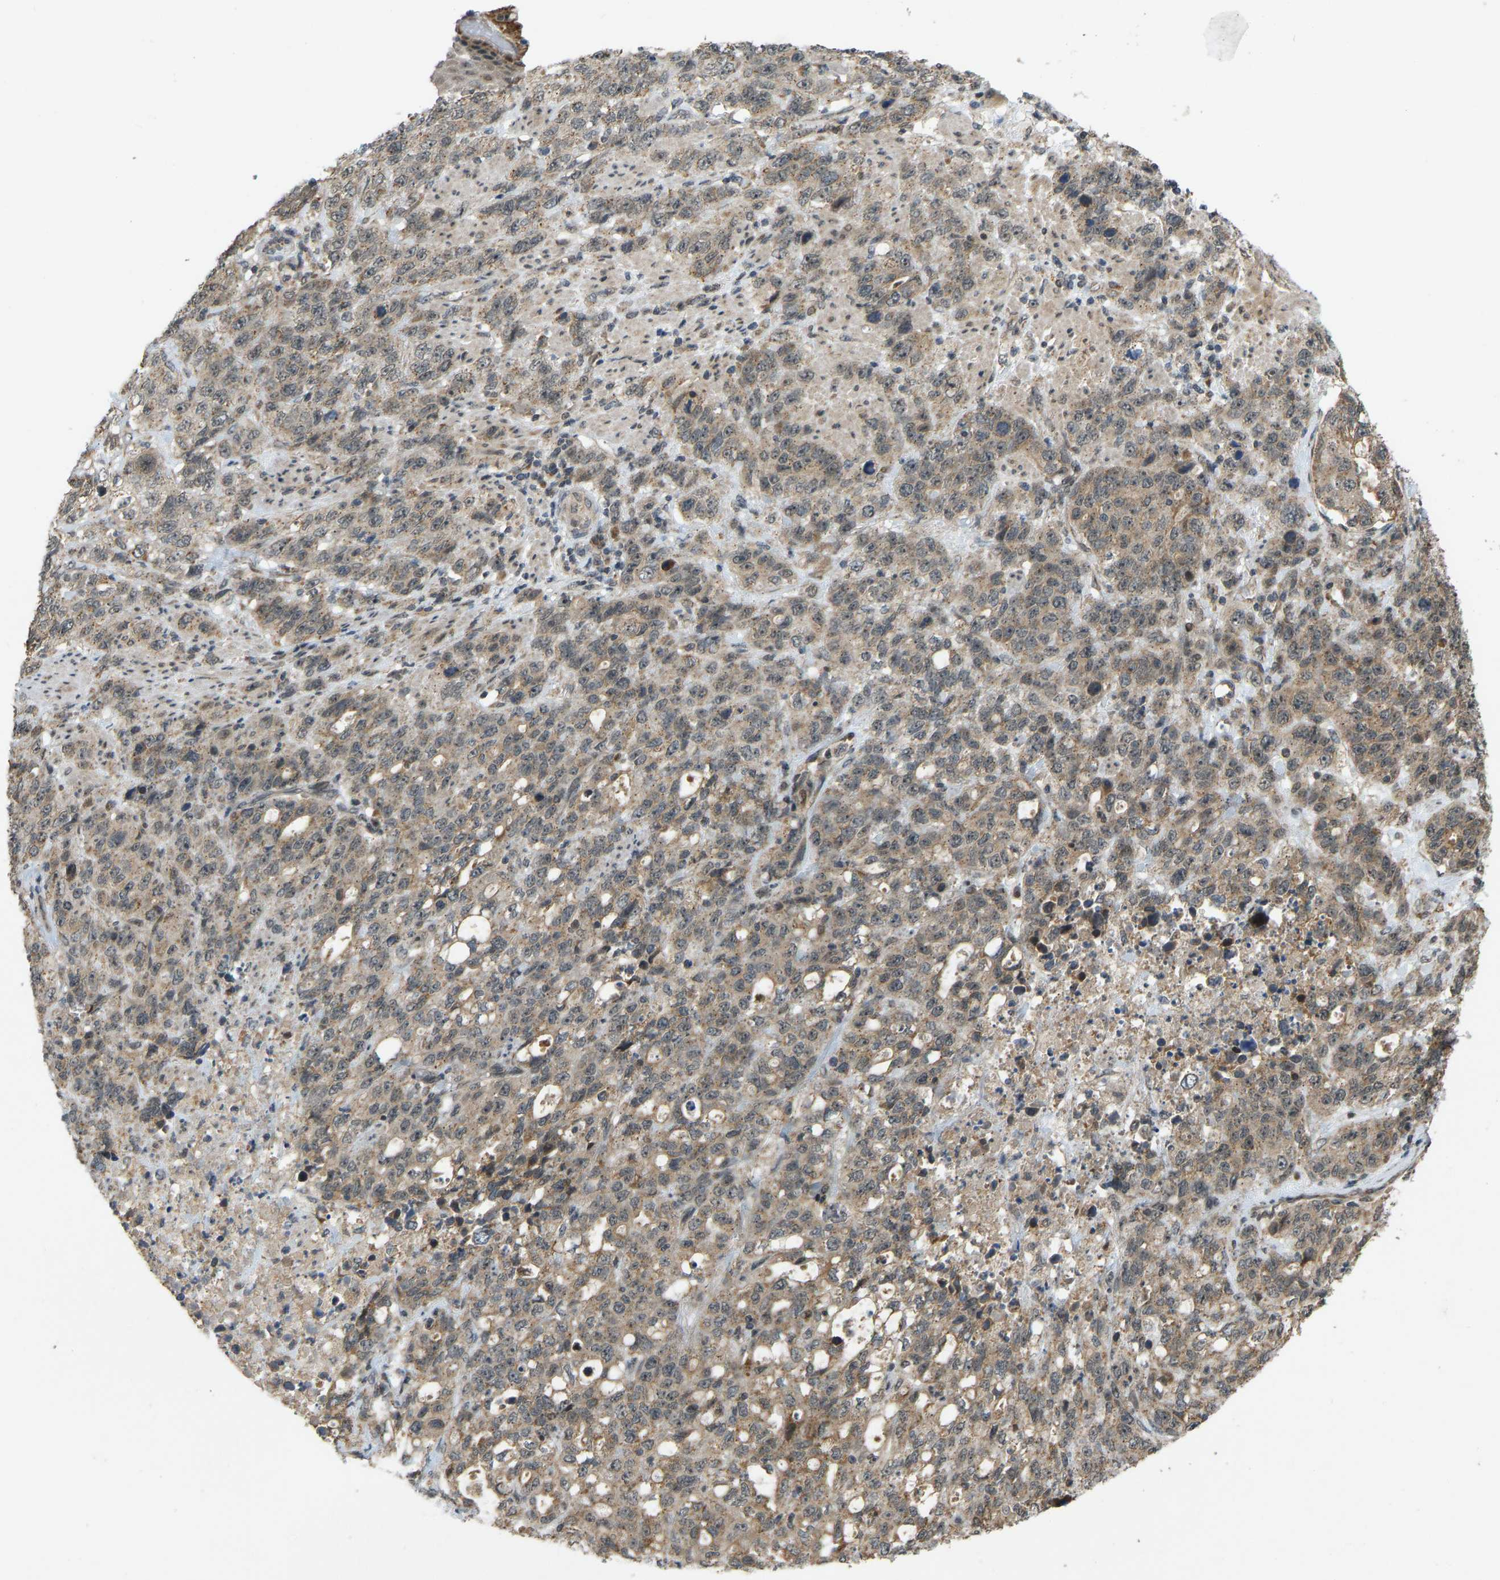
{"staining": {"intensity": "weak", "quantity": ">75%", "location": "cytoplasmic/membranous"}, "tissue": "stomach cancer", "cell_type": "Tumor cells", "image_type": "cancer", "snomed": [{"axis": "morphology", "description": "Adenocarcinoma, NOS"}, {"axis": "topography", "description": "Stomach"}], "caption": "Immunohistochemistry photomicrograph of stomach adenocarcinoma stained for a protein (brown), which displays low levels of weak cytoplasmic/membranous positivity in approximately >75% of tumor cells.", "gene": "ACADS", "patient": {"sex": "male", "age": 48}}